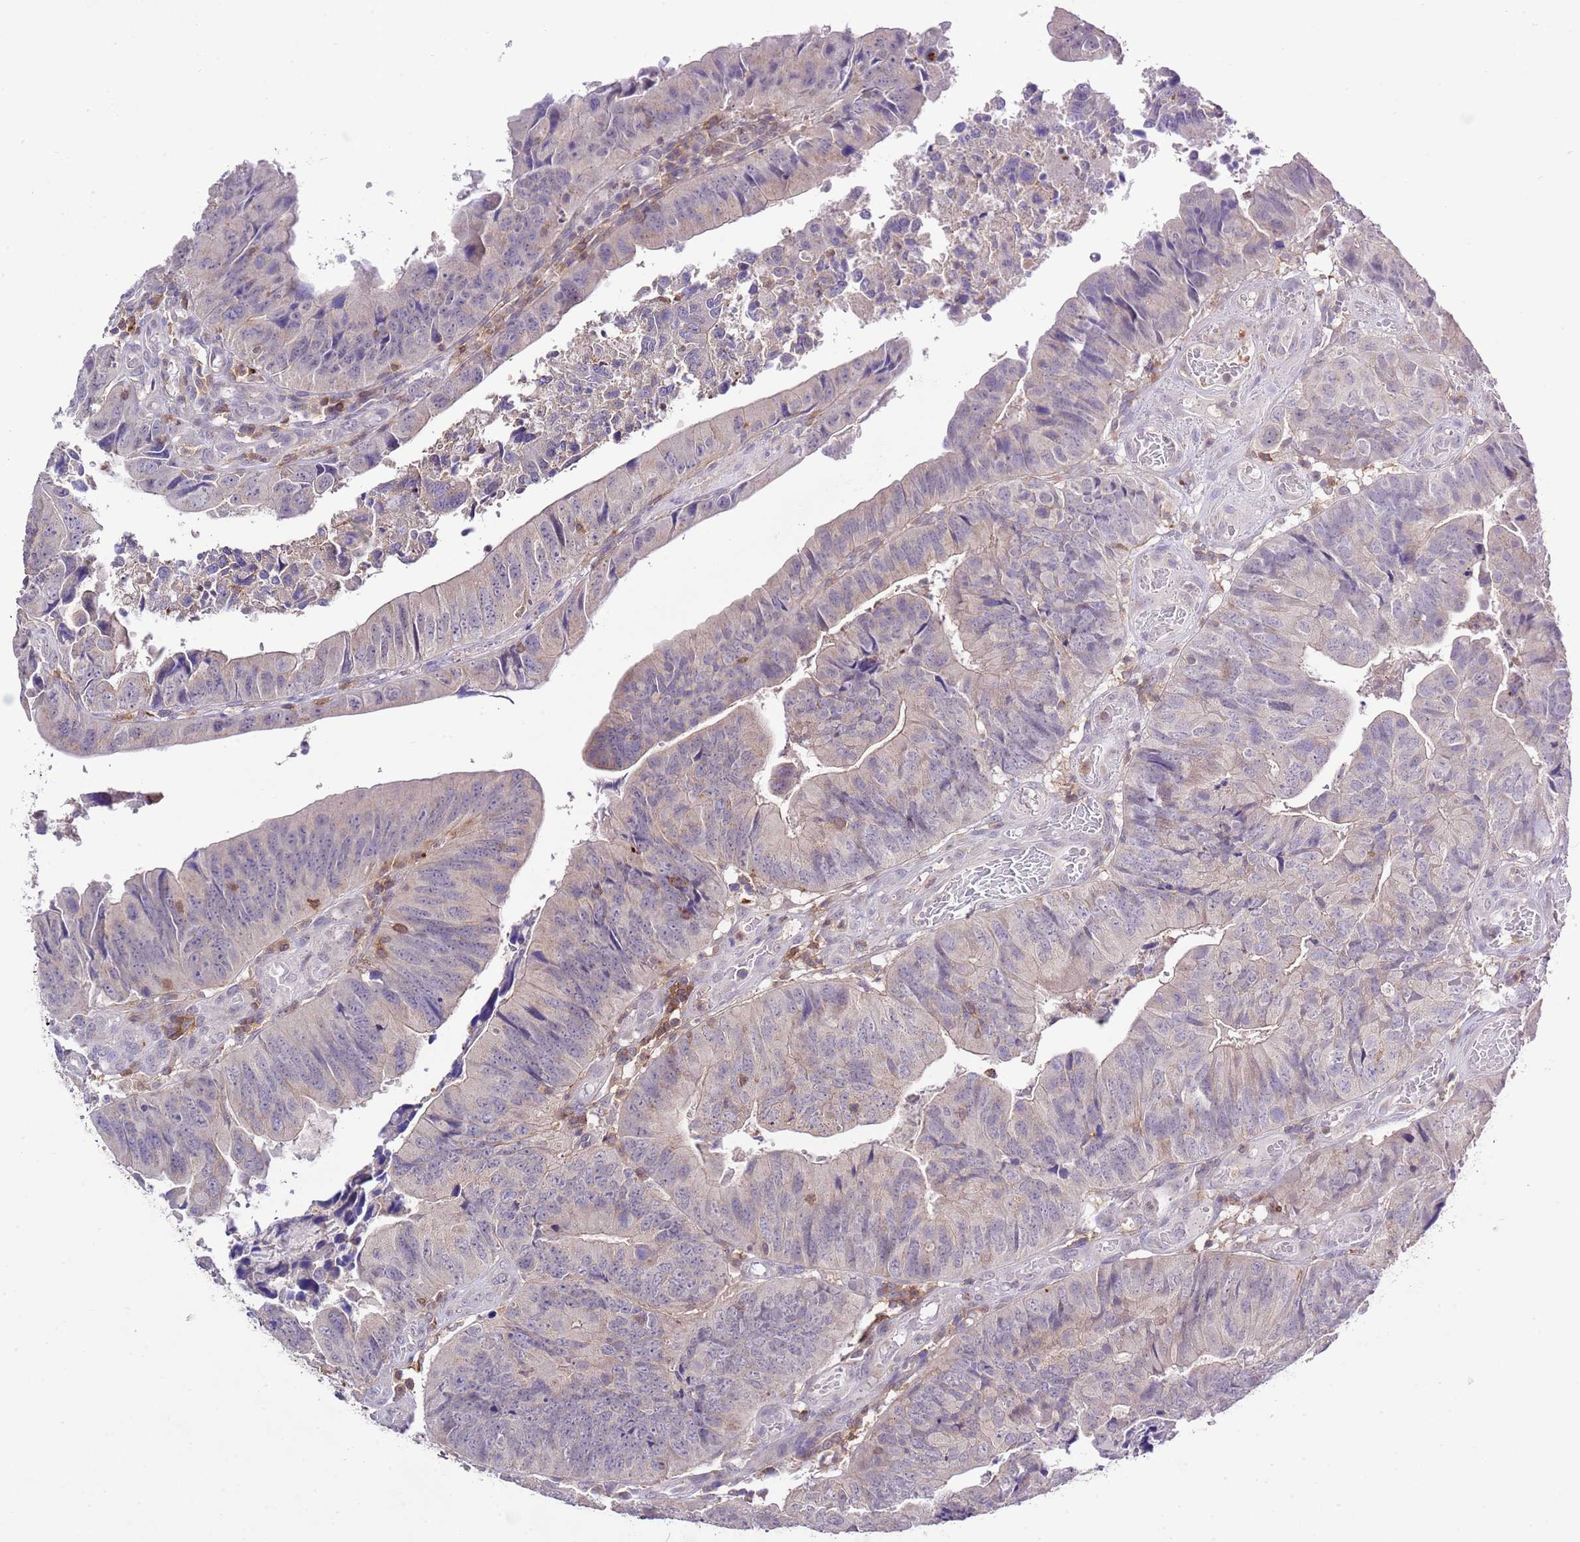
{"staining": {"intensity": "negative", "quantity": "none", "location": "none"}, "tissue": "colorectal cancer", "cell_type": "Tumor cells", "image_type": "cancer", "snomed": [{"axis": "morphology", "description": "Adenocarcinoma, NOS"}, {"axis": "topography", "description": "Colon"}], "caption": "DAB immunohistochemical staining of adenocarcinoma (colorectal) reveals no significant expression in tumor cells.", "gene": "EFHD1", "patient": {"sex": "female", "age": 67}}